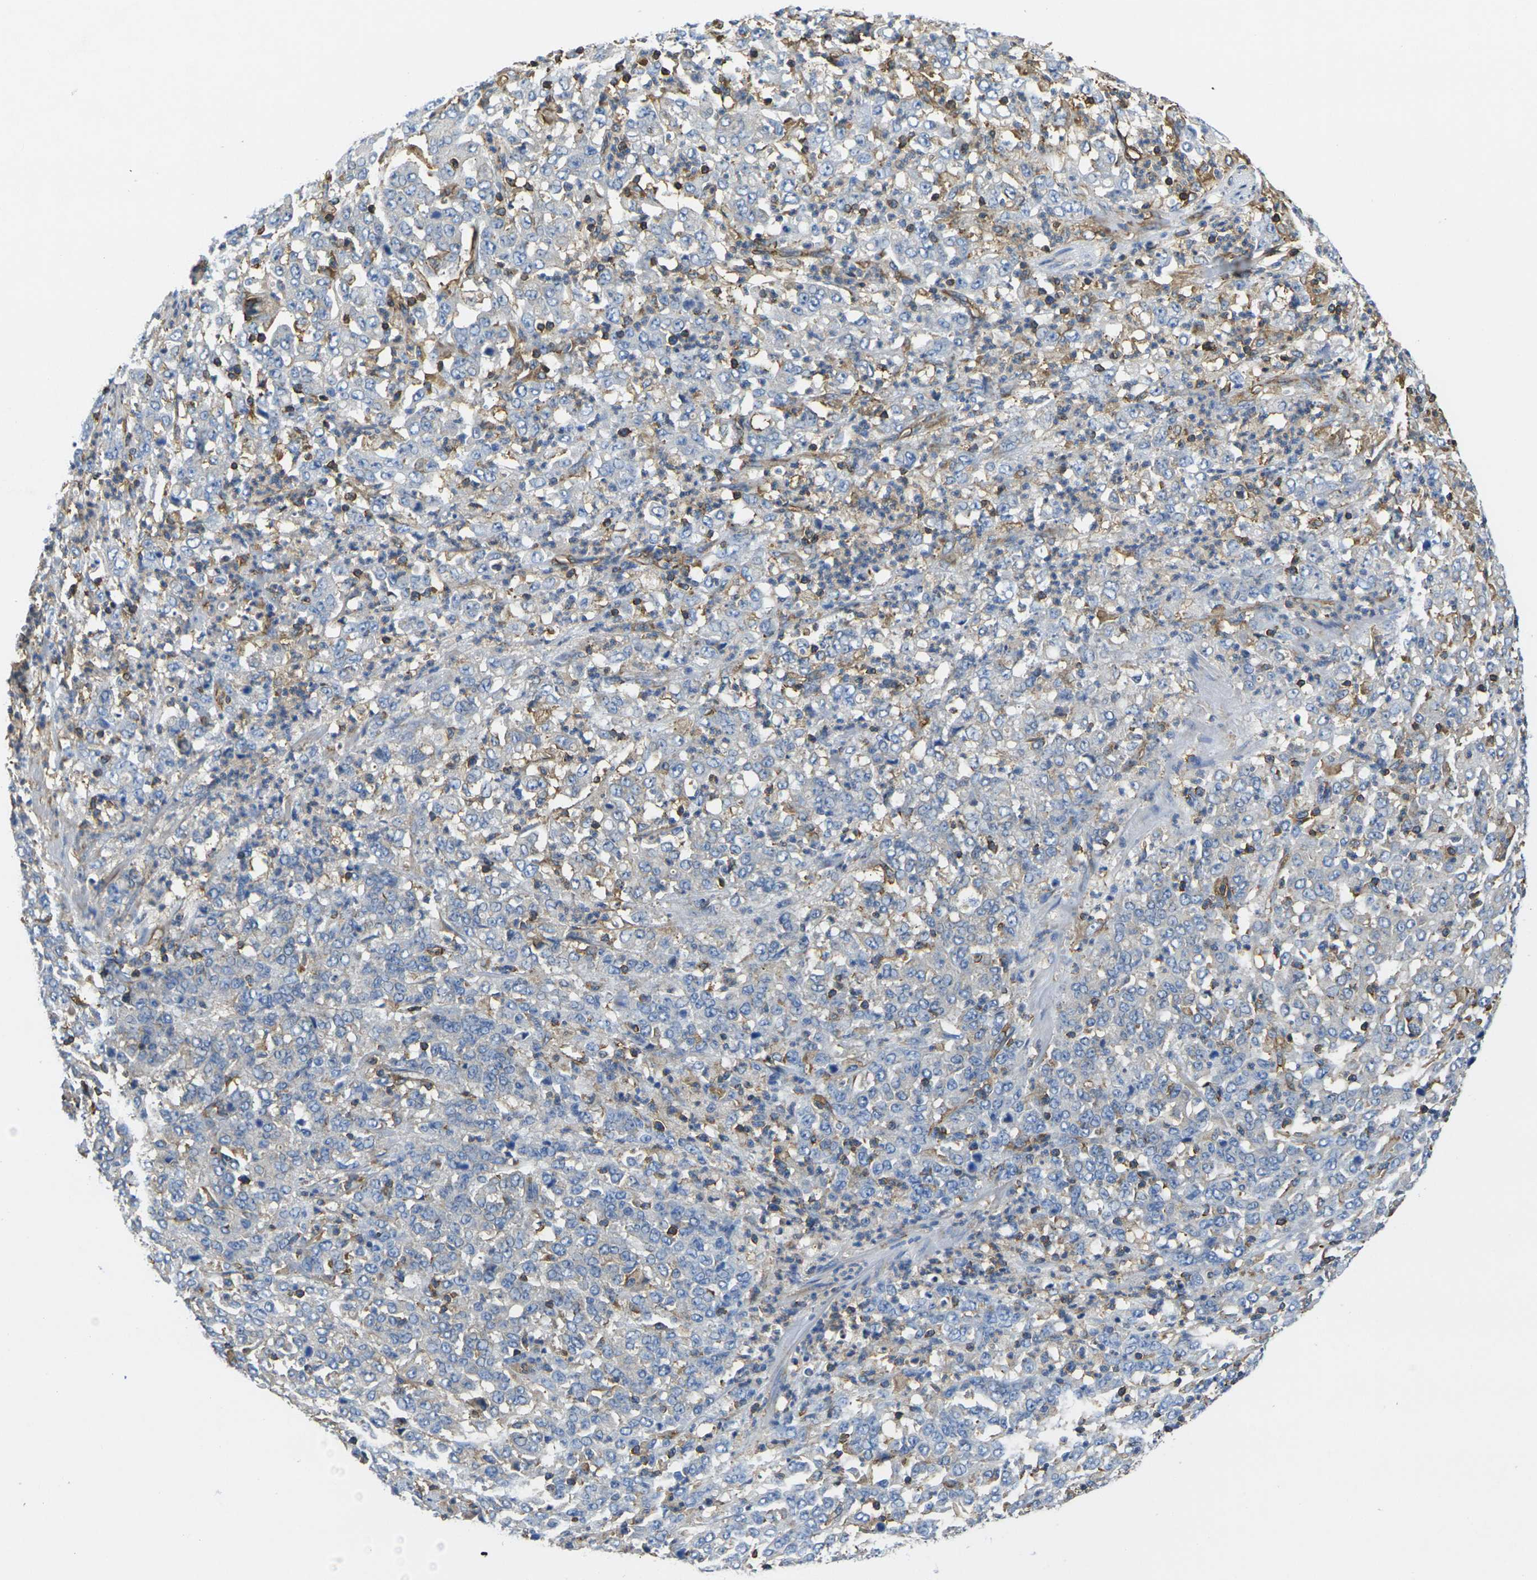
{"staining": {"intensity": "negative", "quantity": "none", "location": "none"}, "tissue": "stomach cancer", "cell_type": "Tumor cells", "image_type": "cancer", "snomed": [{"axis": "morphology", "description": "Adenocarcinoma, NOS"}, {"axis": "topography", "description": "Stomach, lower"}], "caption": "Tumor cells are negative for brown protein staining in stomach cancer.", "gene": "FAM110D", "patient": {"sex": "female", "age": 71}}